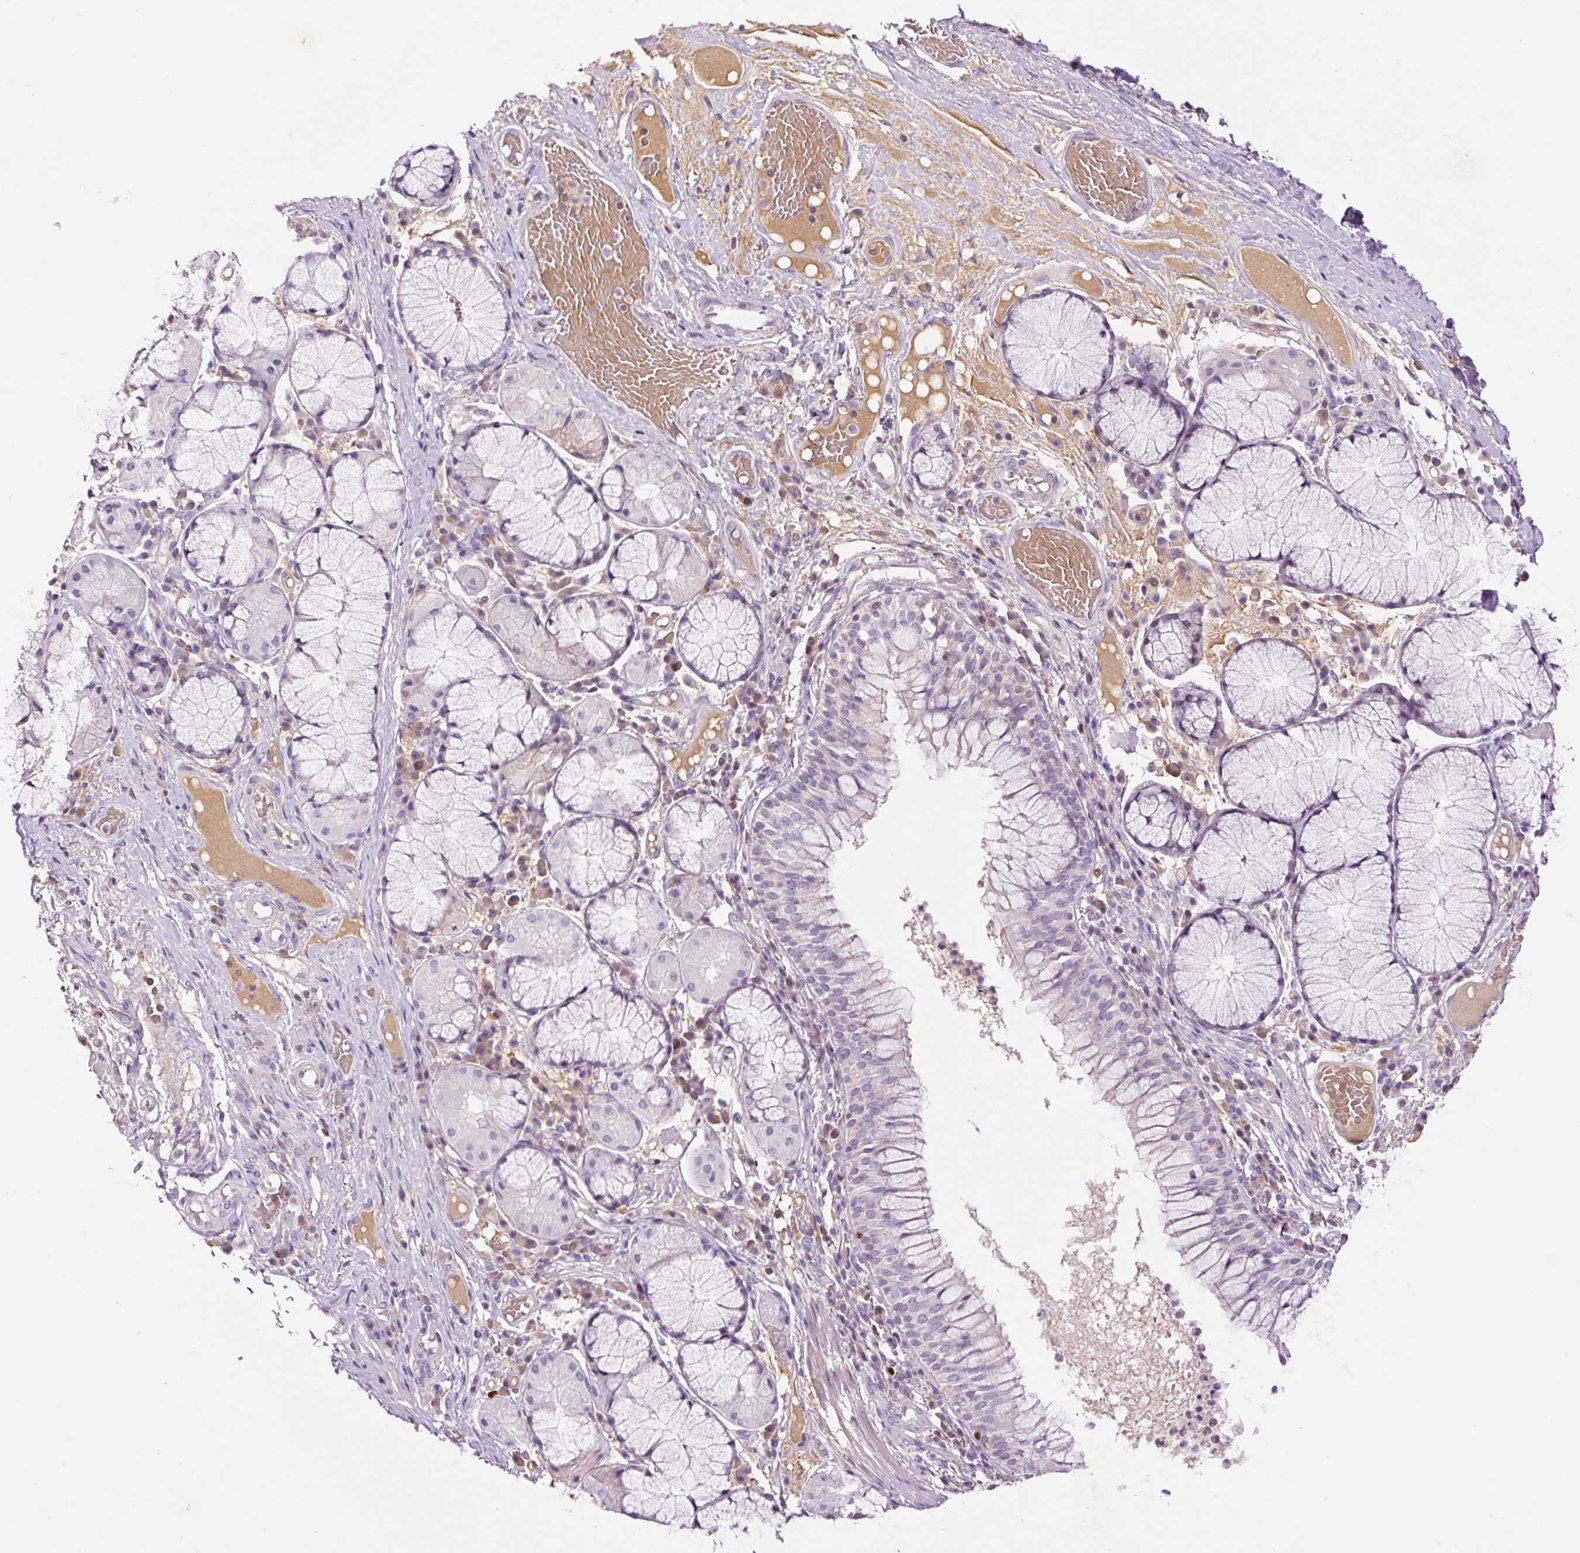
{"staining": {"intensity": "negative", "quantity": "none", "location": "none"}, "tissue": "adipose tissue", "cell_type": "Adipocytes", "image_type": "normal", "snomed": [{"axis": "morphology", "description": "Normal tissue, NOS"}, {"axis": "topography", "description": "Cartilage tissue"}, {"axis": "topography", "description": "Bronchus"}], "caption": "An image of adipose tissue stained for a protein shows no brown staining in adipocytes.", "gene": "DPPA4", "patient": {"sex": "male", "age": 56}}